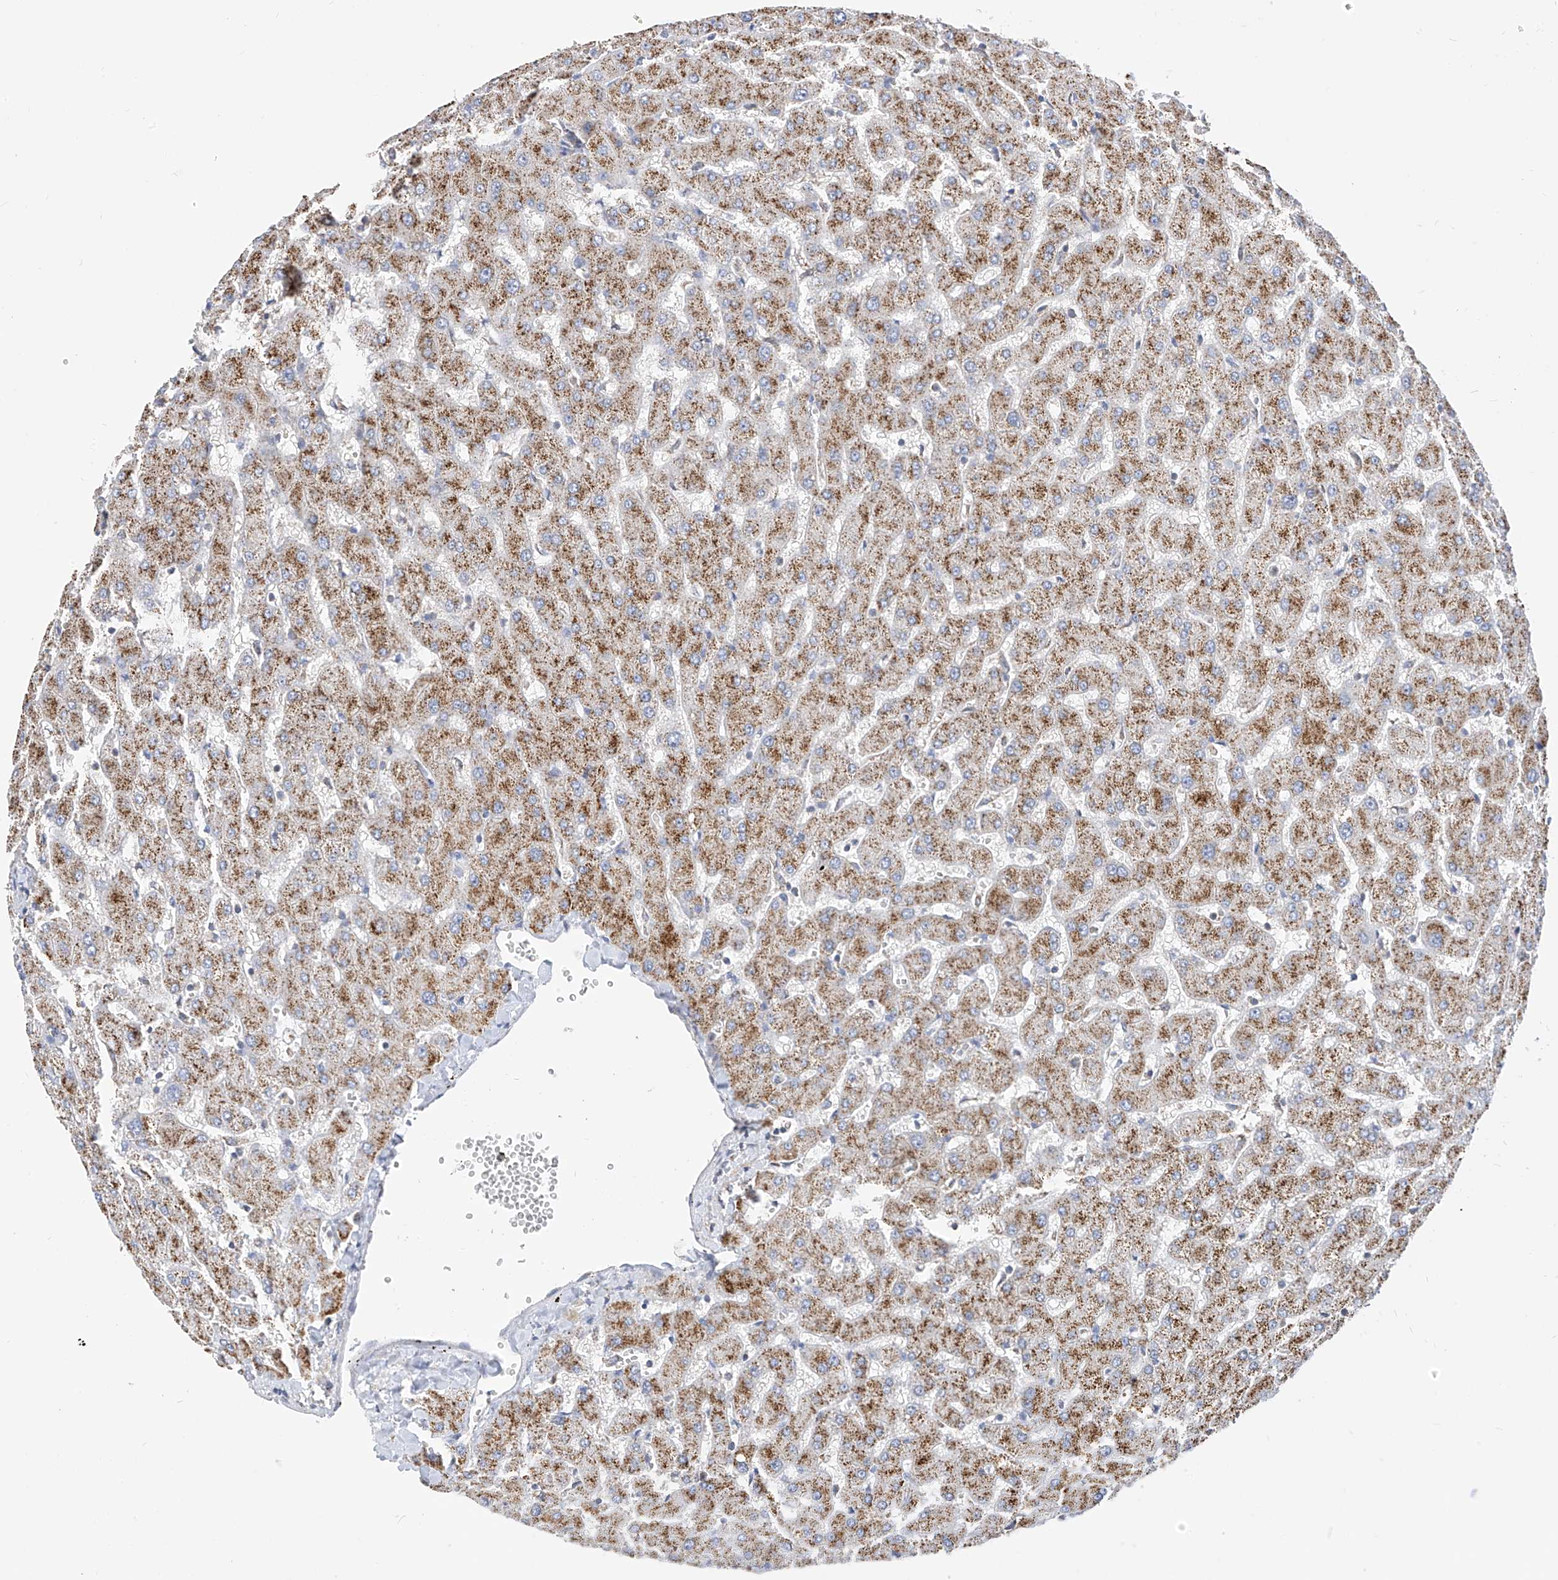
{"staining": {"intensity": "negative", "quantity": "none", "location": "none"}, "tissue": "liver", "cell_type": "Cholangiocytes", "image_type": "normal", "snomed": [{"axis": "morphology", "description": "Normal tissue, NOS"}, {"axis": "topography", "description": "Liver"}], "caption": "A high-resolution micrograph shows immunohistochemistry staining of unremarkable liver, which reveals no significant staining in cholangiocytes.", "gene": "RASA2", "patient": {"sex": "female", "age": 63}}